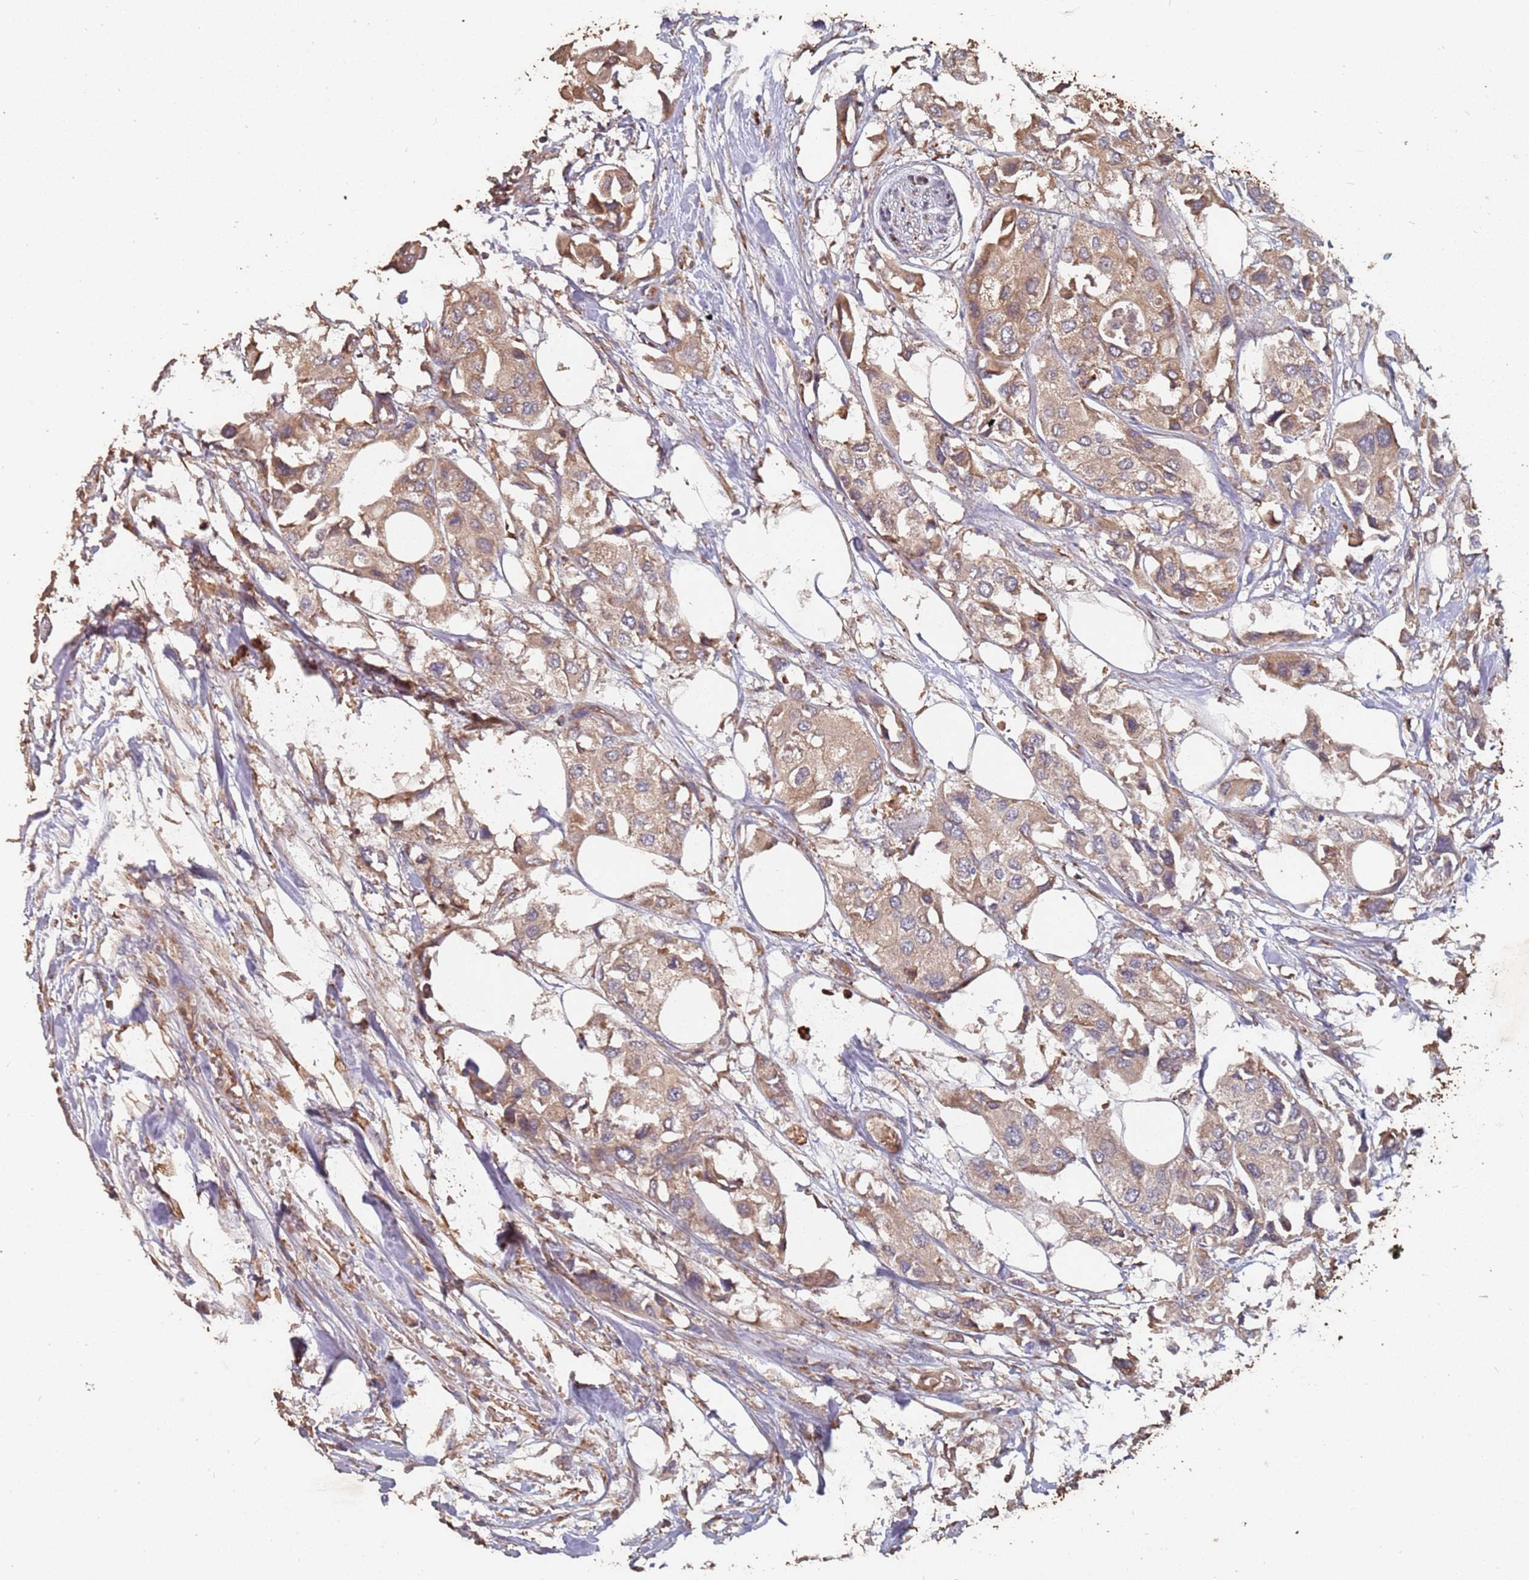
{"staining": {"intensity": "moderate", "quantity": ">75%", "location": "cytoplasmic/membranous"}, "tissue": "urothelial cancer", "cell_type": "Tumor cells", "image_type": "cancer", "snomed": [{"axis": "morphology", "description": "Urothelial carcinoma, High grade"}, {"axis": "topography", "description": "Urinary bladder"}], "caption": "Urothelial cancer stained for a protein (brown) displays moderate cytoplasmic/membranous positive positivity in about >75% of tumor cells.", "gene": "ATG5", "patient": {"sex": "male", "age": 64}}